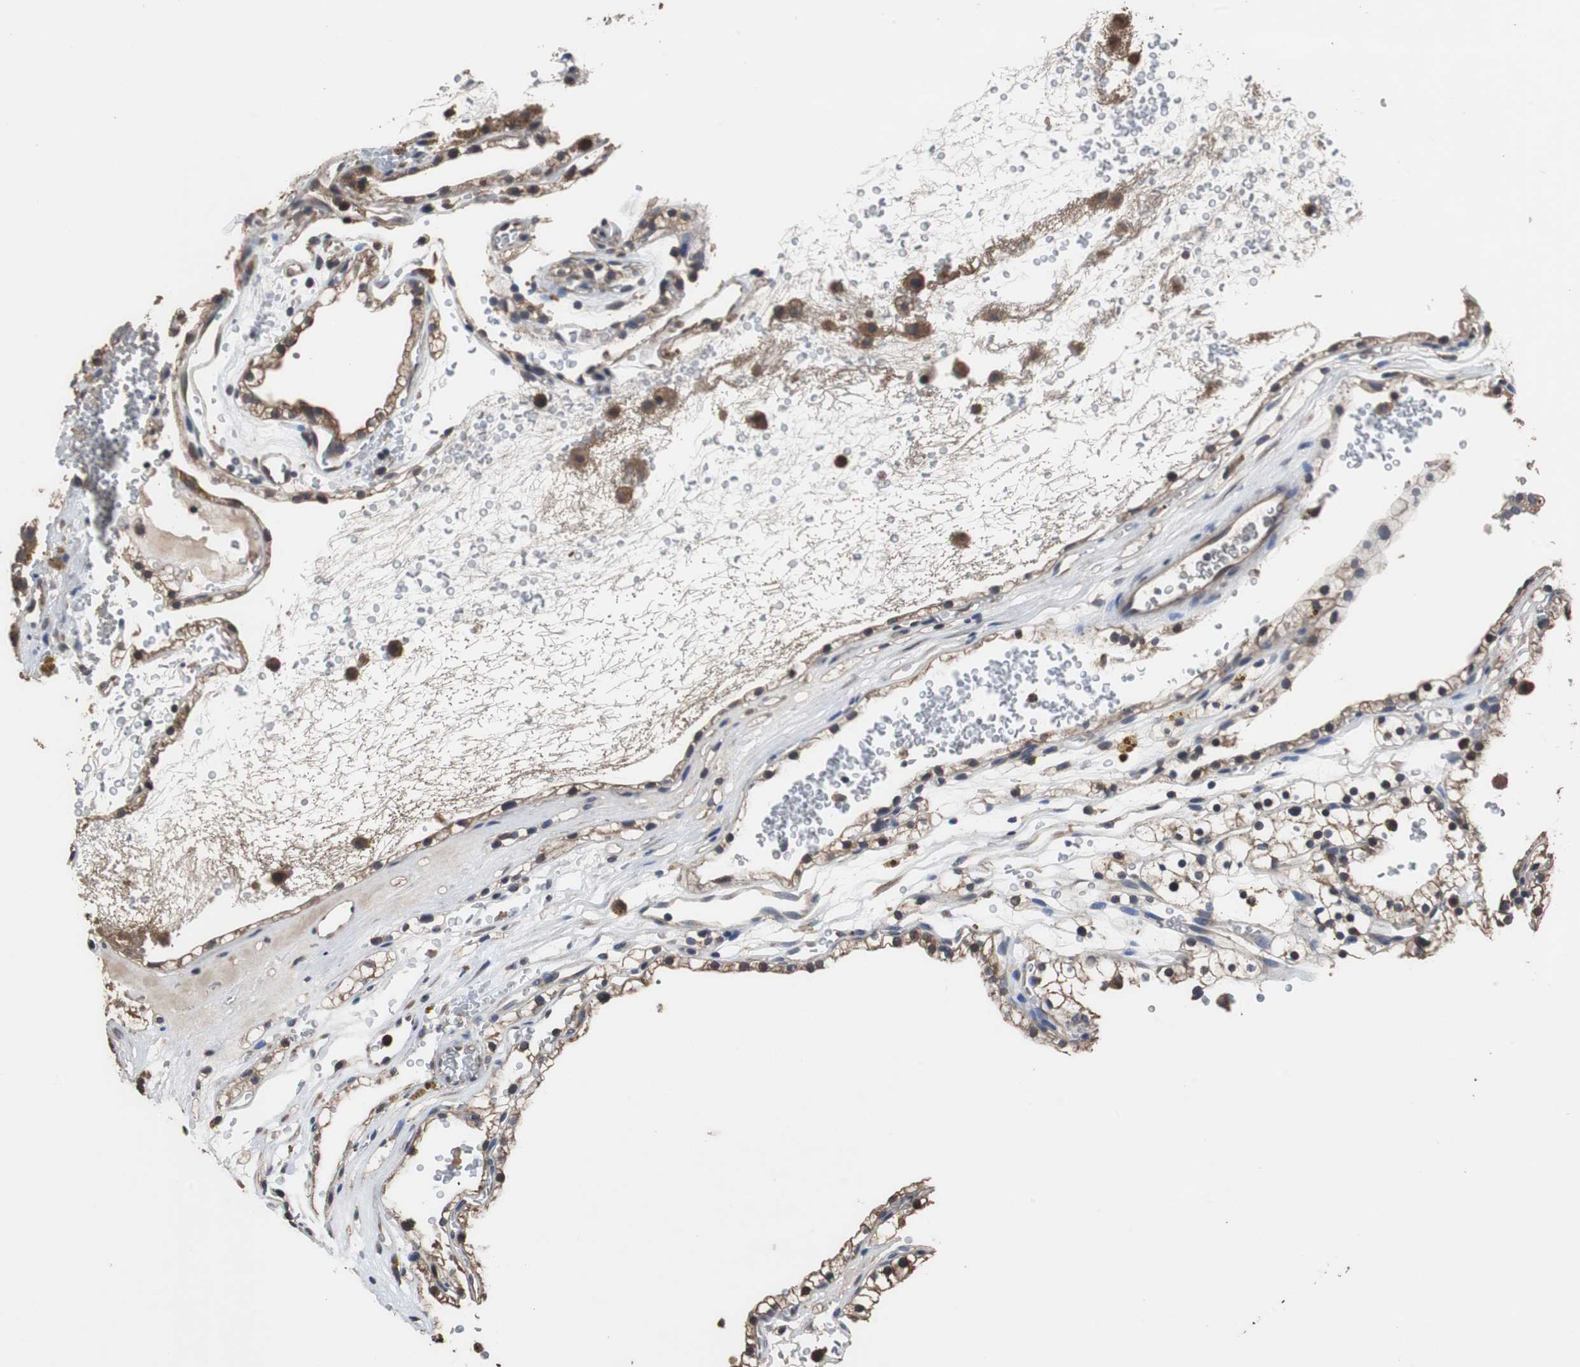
{"staining": {"intensity": "weak", "quantity": "<25%", "location": "cytoplasmic/membranous"}, "tissue": "renal cancer", "cell_type": "Tumor cells", "image_type": "cancer", "snomed": [{"axis": "morphology", "description": "Adenocarcinoma, NOS"}, {"axis": "topography", "description": "Kidney"}], "caption": "This micrograph is of renal cancer stained with IHC to label a protein in brown with the nuclei are counter-stained blue. There is no positivity in tumor cells. (Immunohistochemistry, brightfield microscopy, high magnification).", "gene": "SCIMP", "patient": {"sex": "female", "age": 41}}